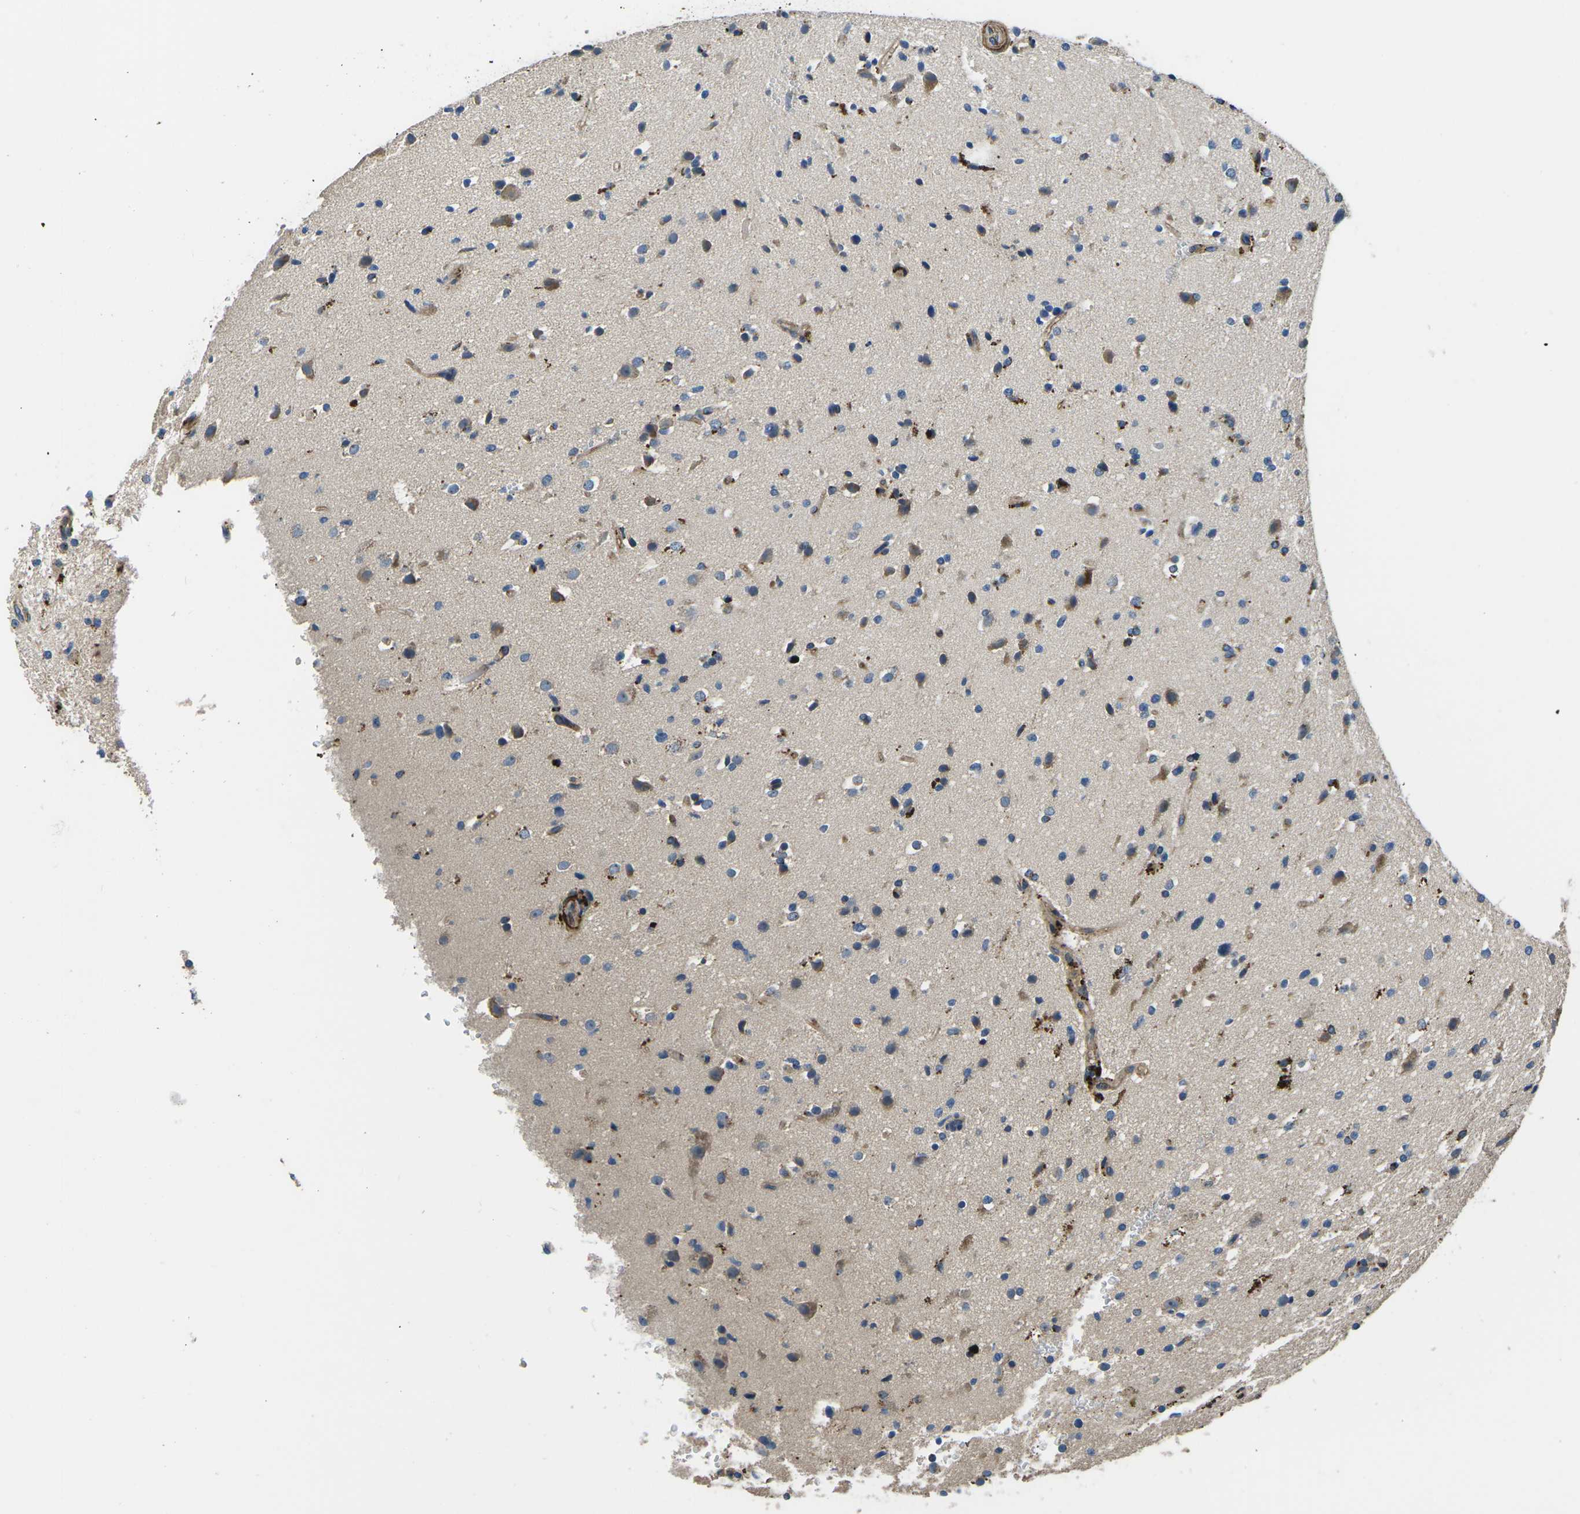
{"staining": {"intensity": "moderate", "quantity": "<25%", "location": "cytoplasmic/membranous"}, "tissue": "glioma", "cell_type": "Tumor cells", "image_type": "cancer", "snomed": [{"axis": "morphology", "description": "Glioma, malignant, High grade"}, {"axis": "topography", "description": "Brain"}], "caption": "Brown immunohistochemical staining in malignant glioma (high-grade) reveals moderate cytoplasmic/membranous positivity in approximately <25% of tumor cells.", "gene": "KCNJ15", "patient": {"sex": "male", "age": 33}}